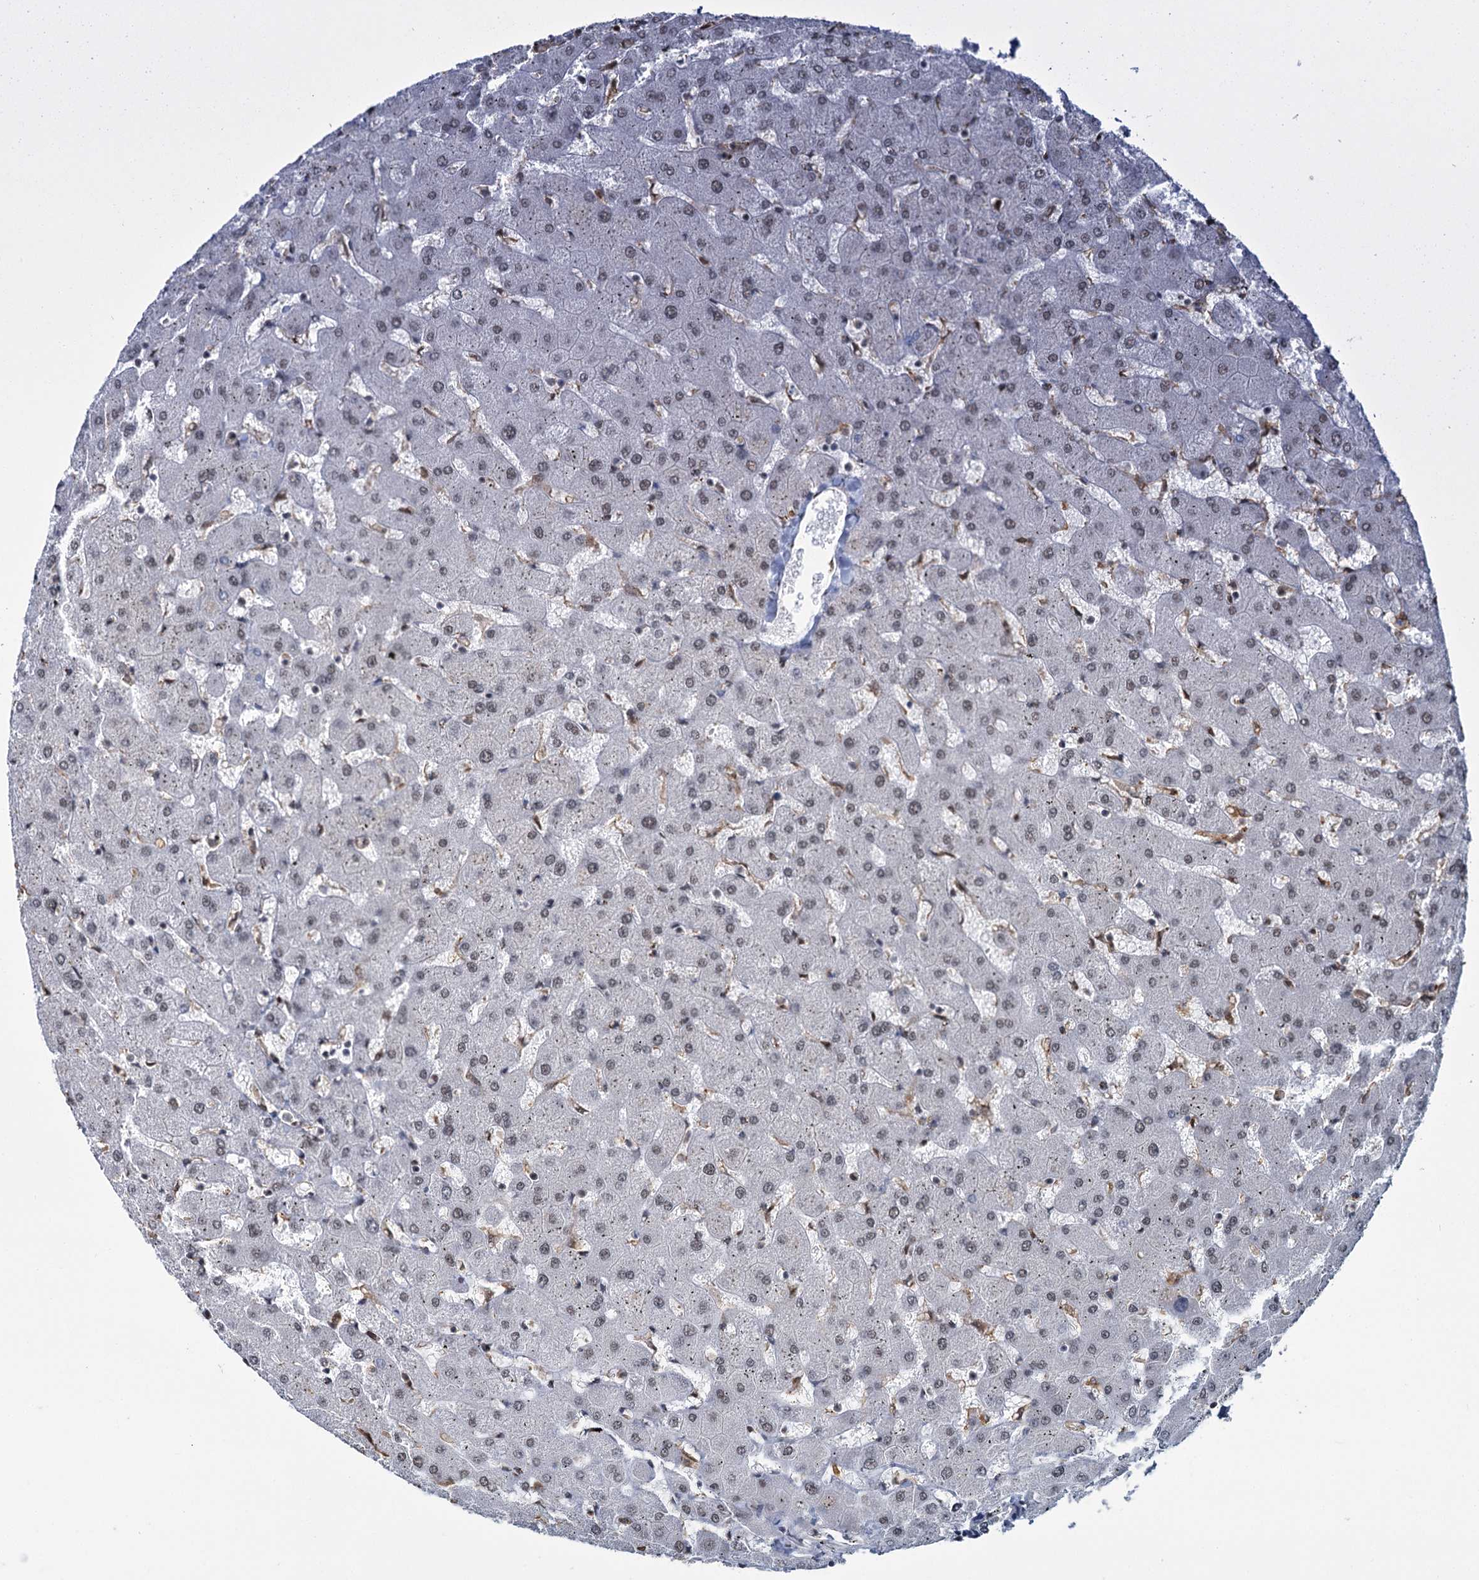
{"staining": {"intensity": "weak", "quantity": "25%-75%", "location": "nuclear"}, "tissue": "liver", "cell_type": "Hepatocytes", "image_type": "normal", "snomed": [{"axis": "morphology", "description": "Normal tissue, NOS"}, {"axis": "topography", "description": "Liver"}], "caption": "IHC micrograph of unremarkable human liver stained for a protein (brown), which shows low levels of weak nuclear staining in about 25%-75% of hepatocytes.", "gene": "PPHLN1", "patient": {"sex": "female", "age": 63}}